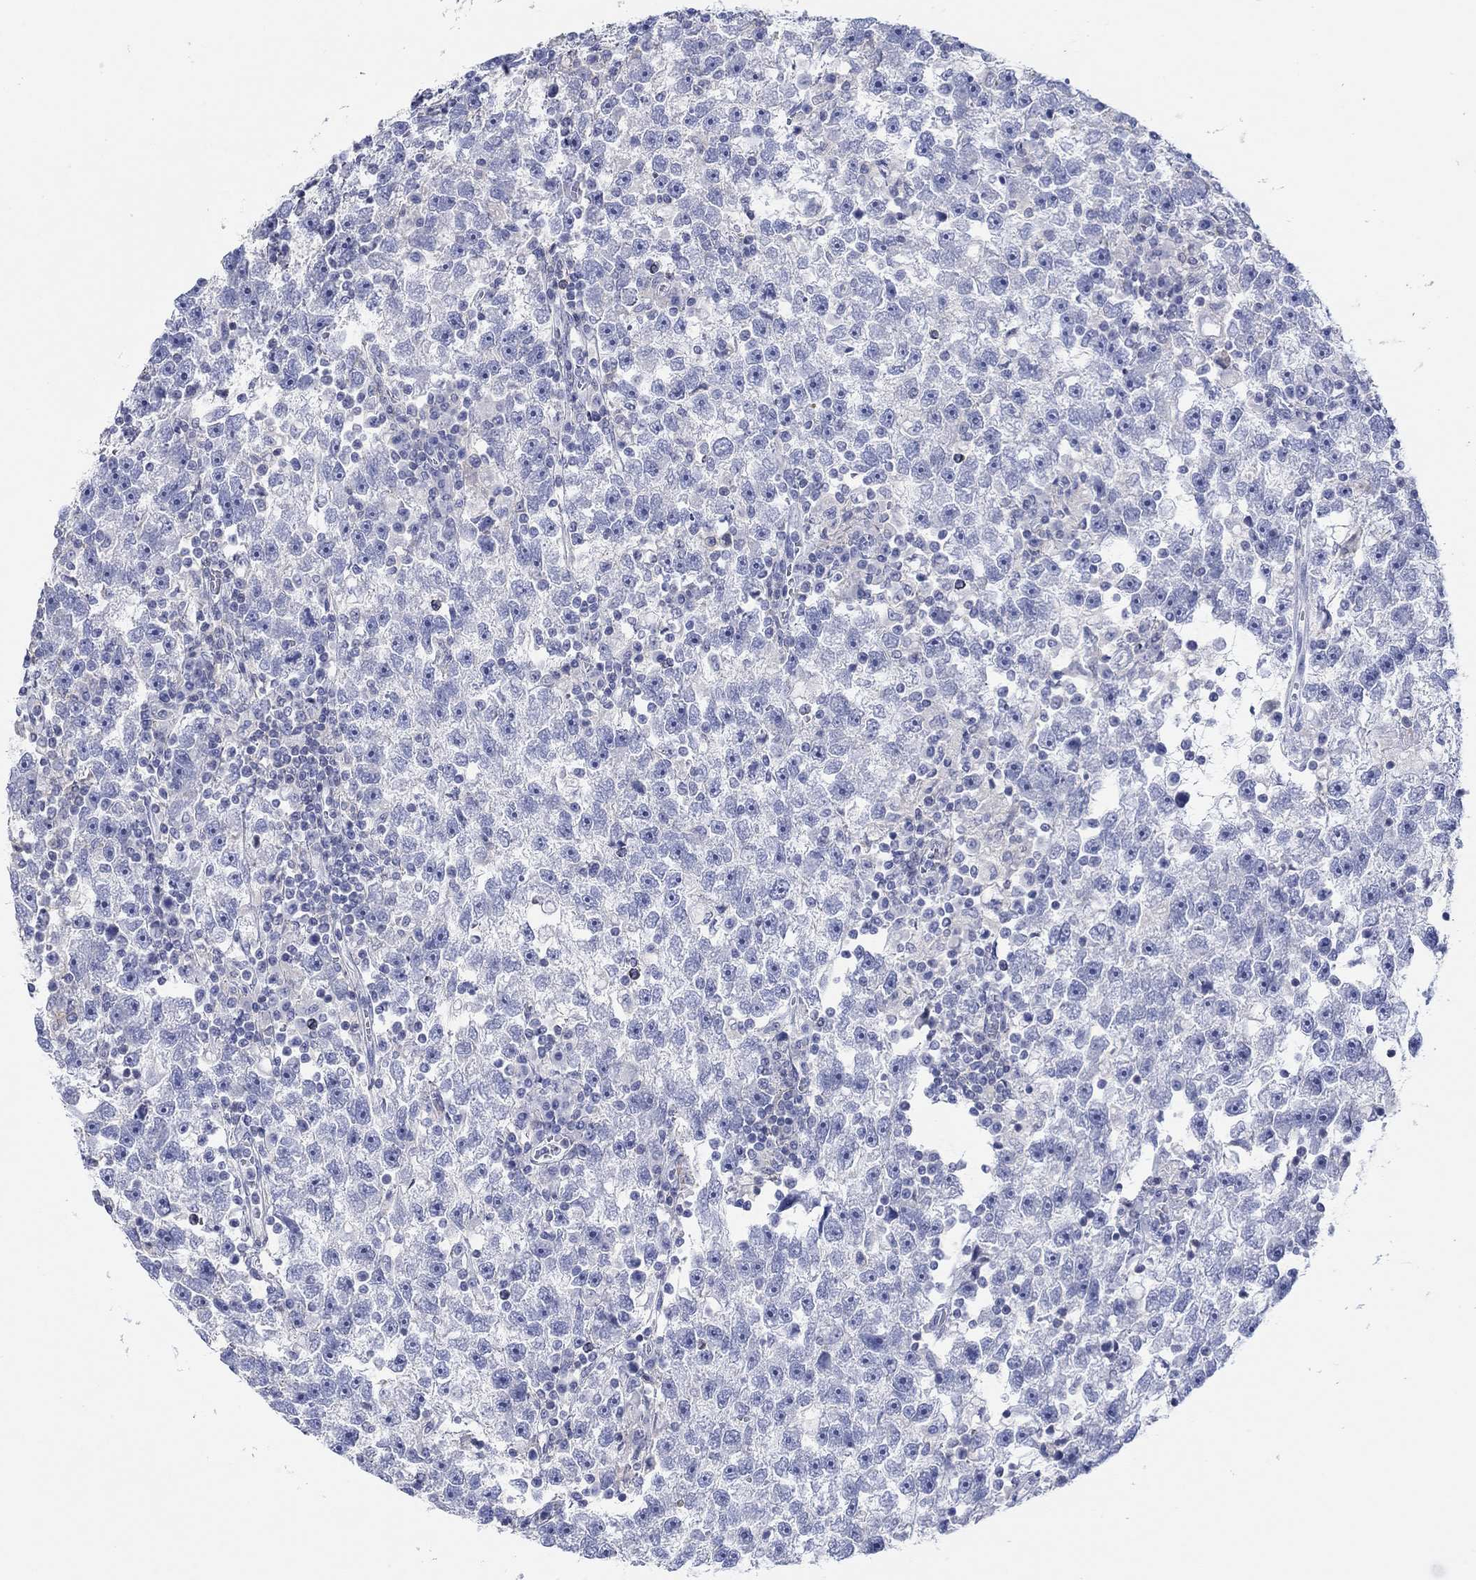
{"staining": {"intensity": "negative", "quantity": "none", "location": "none"}, "tissue": "testis cancer", "cell_type": "Tumor cells", "image_type": "cancer", "snomed": [{"axis": "morphology", "description": "Seminoma, NOS"}, {"axis": "topography", "description": "Testis"}], "caption": "The histopathology image displays no staining of tumor cells in testis cancer.", "gene": "PPIL6", "patient": {"sex": "male", "age": 47}}